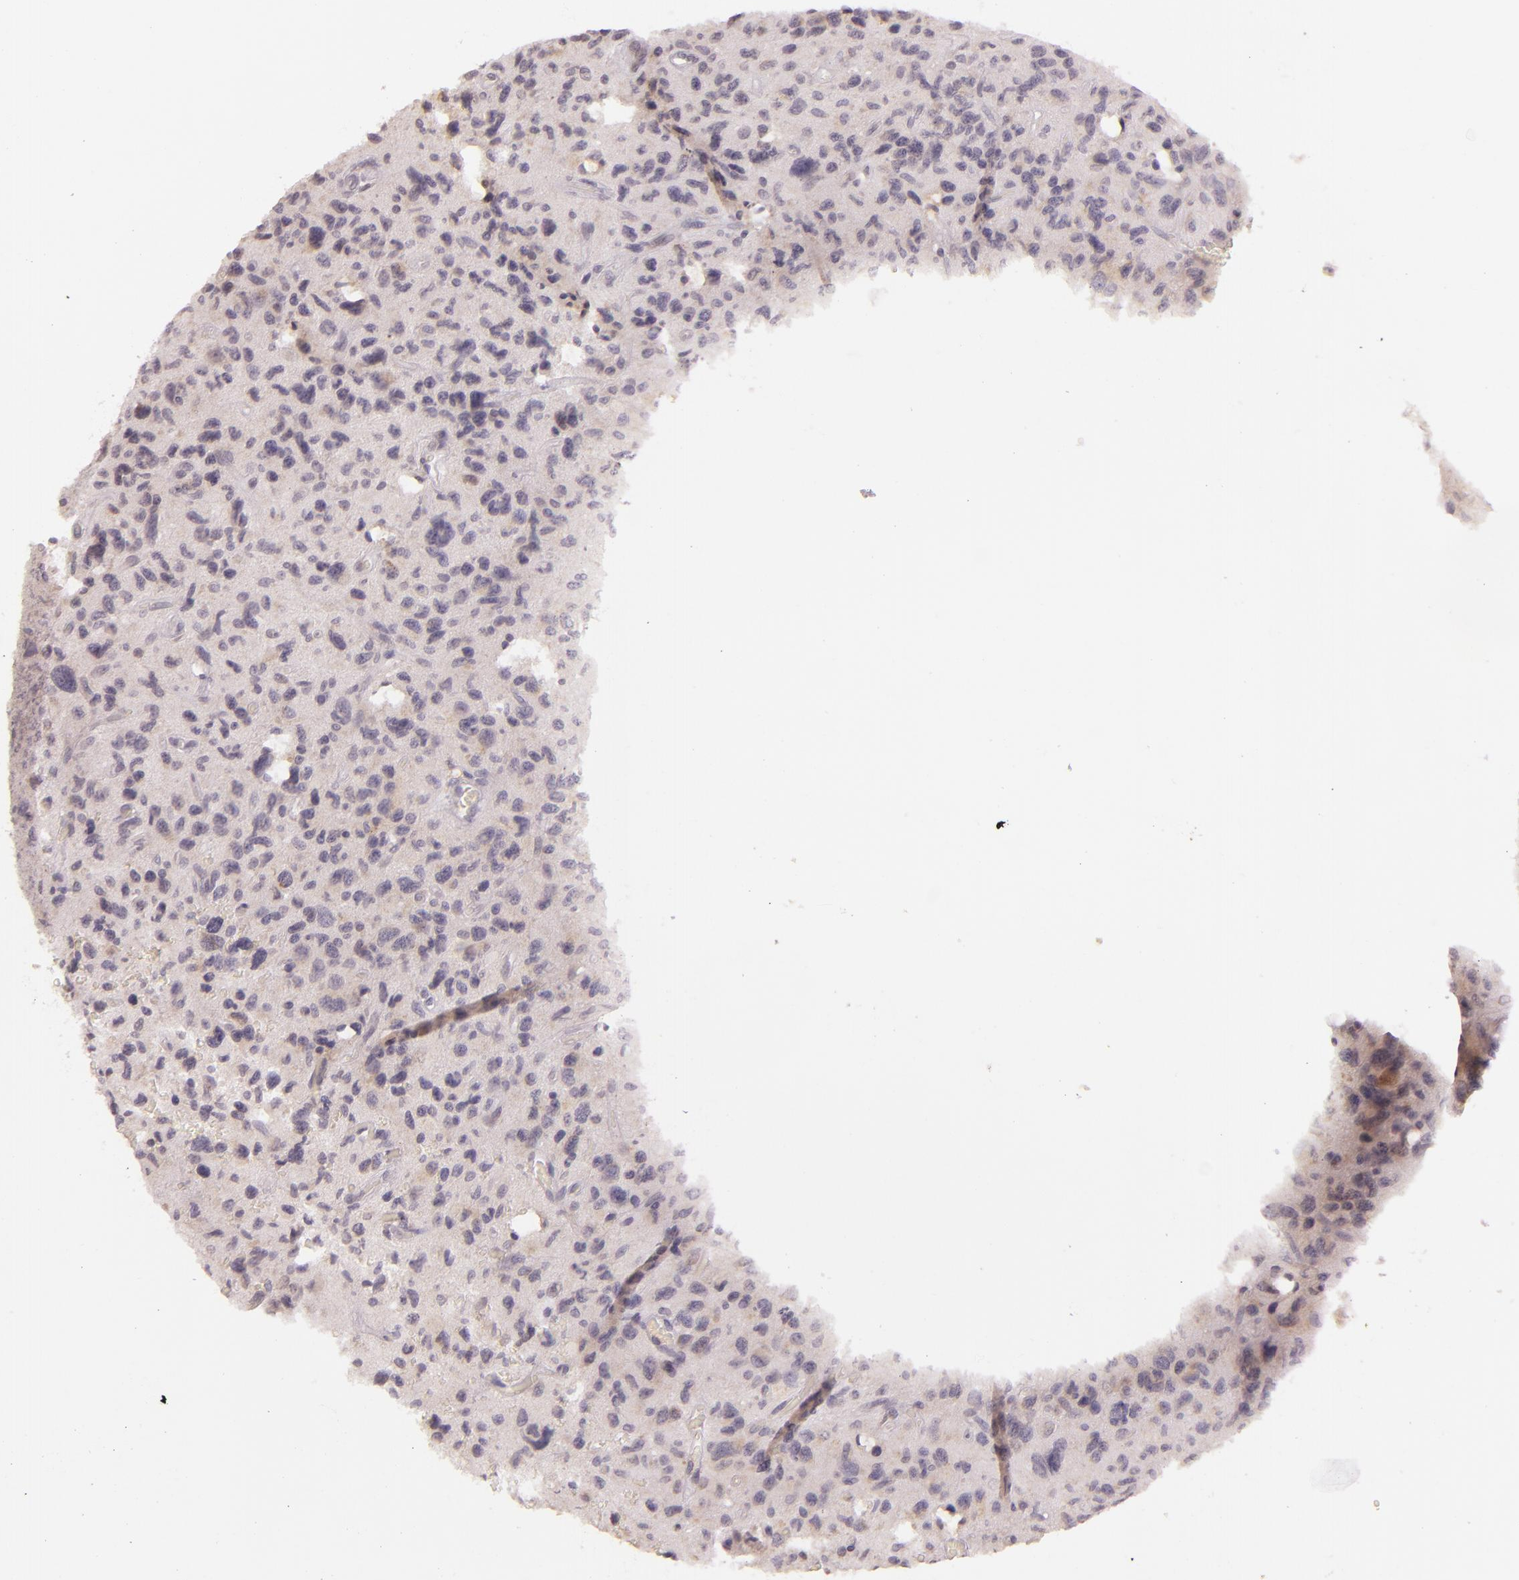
{"staining": {"intensity": "weak", "quantity": ">75%", "location": "cytoplasmic/membranous"}, "tissue": "glioma", "cell_type": "Tumor cells", "image_type": "cancer", "snomed": [{"axis": "morphology", "description": "Glioma, malignant, High grade"}, {"axis": "topography", "description": "Brain"}], "caption": "Brown immunohistochemical staining in glioma reveals weak cytoplasmic/membranous expression in approximately >75% of tumor cells.", "gene": "LGMN", "patient": {"sex": "female", "age": 60}}